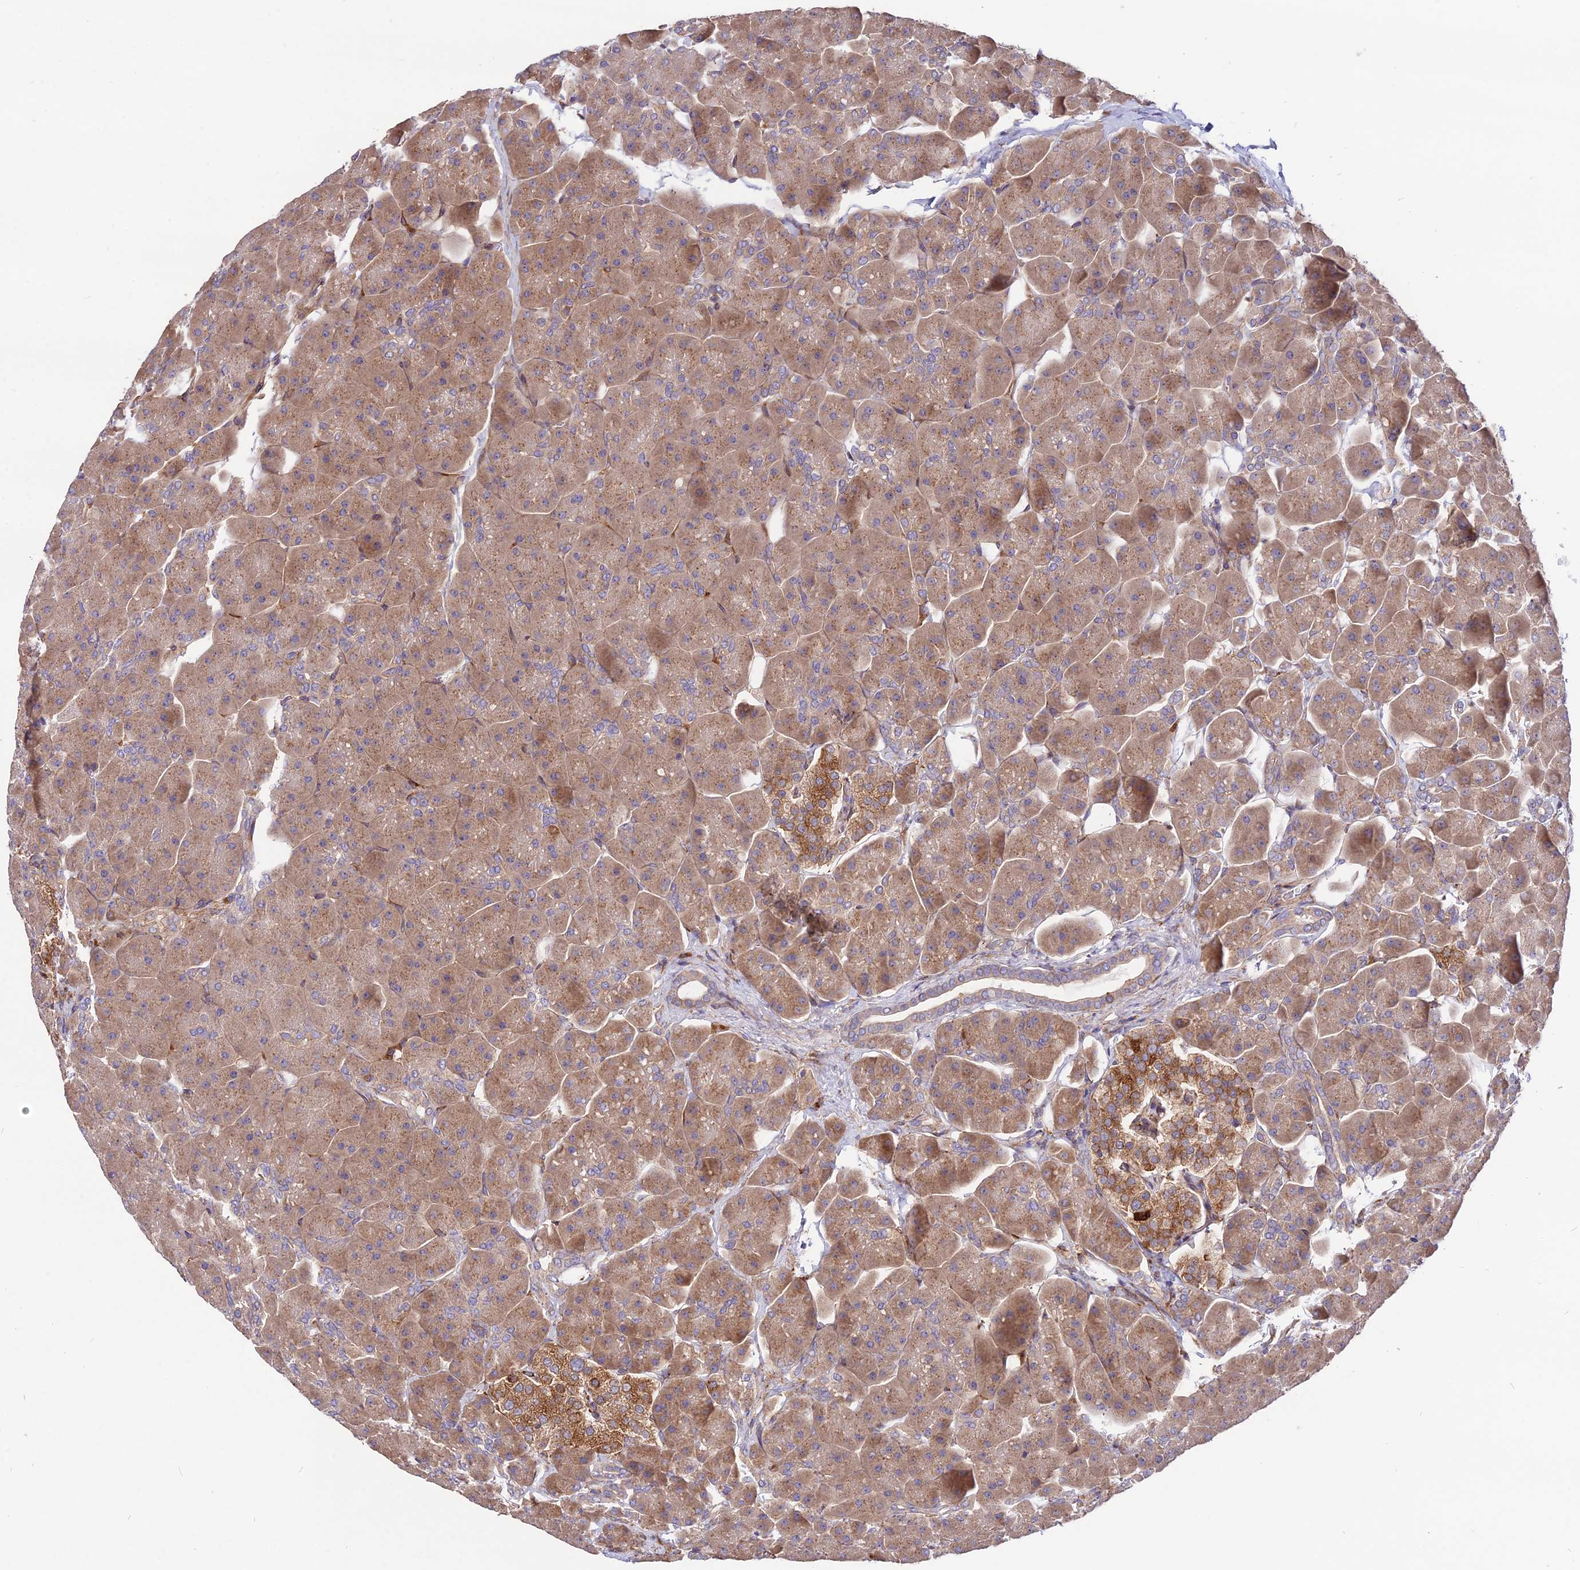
{"staining": {"intensity": "moderate", "quantity": ">75%", "location": "cytoplasmic/membranous"}, "tissue": "pancreas", "cell_type": "Exocrine glandular cells", "image_type": "normal", "snomed": [{"axis": "morphology", "description": "Normal tissue, NOS"}, {"axis": "topography", "description": "Pancreas"}], "caption": "Benign pancreas reveals moderate cytoplasmic/membranous positivity in approximately >75% of exocrine glandular cells.", "gene": "ROCK1", "patient": {"sex": "male", "age": 66}}